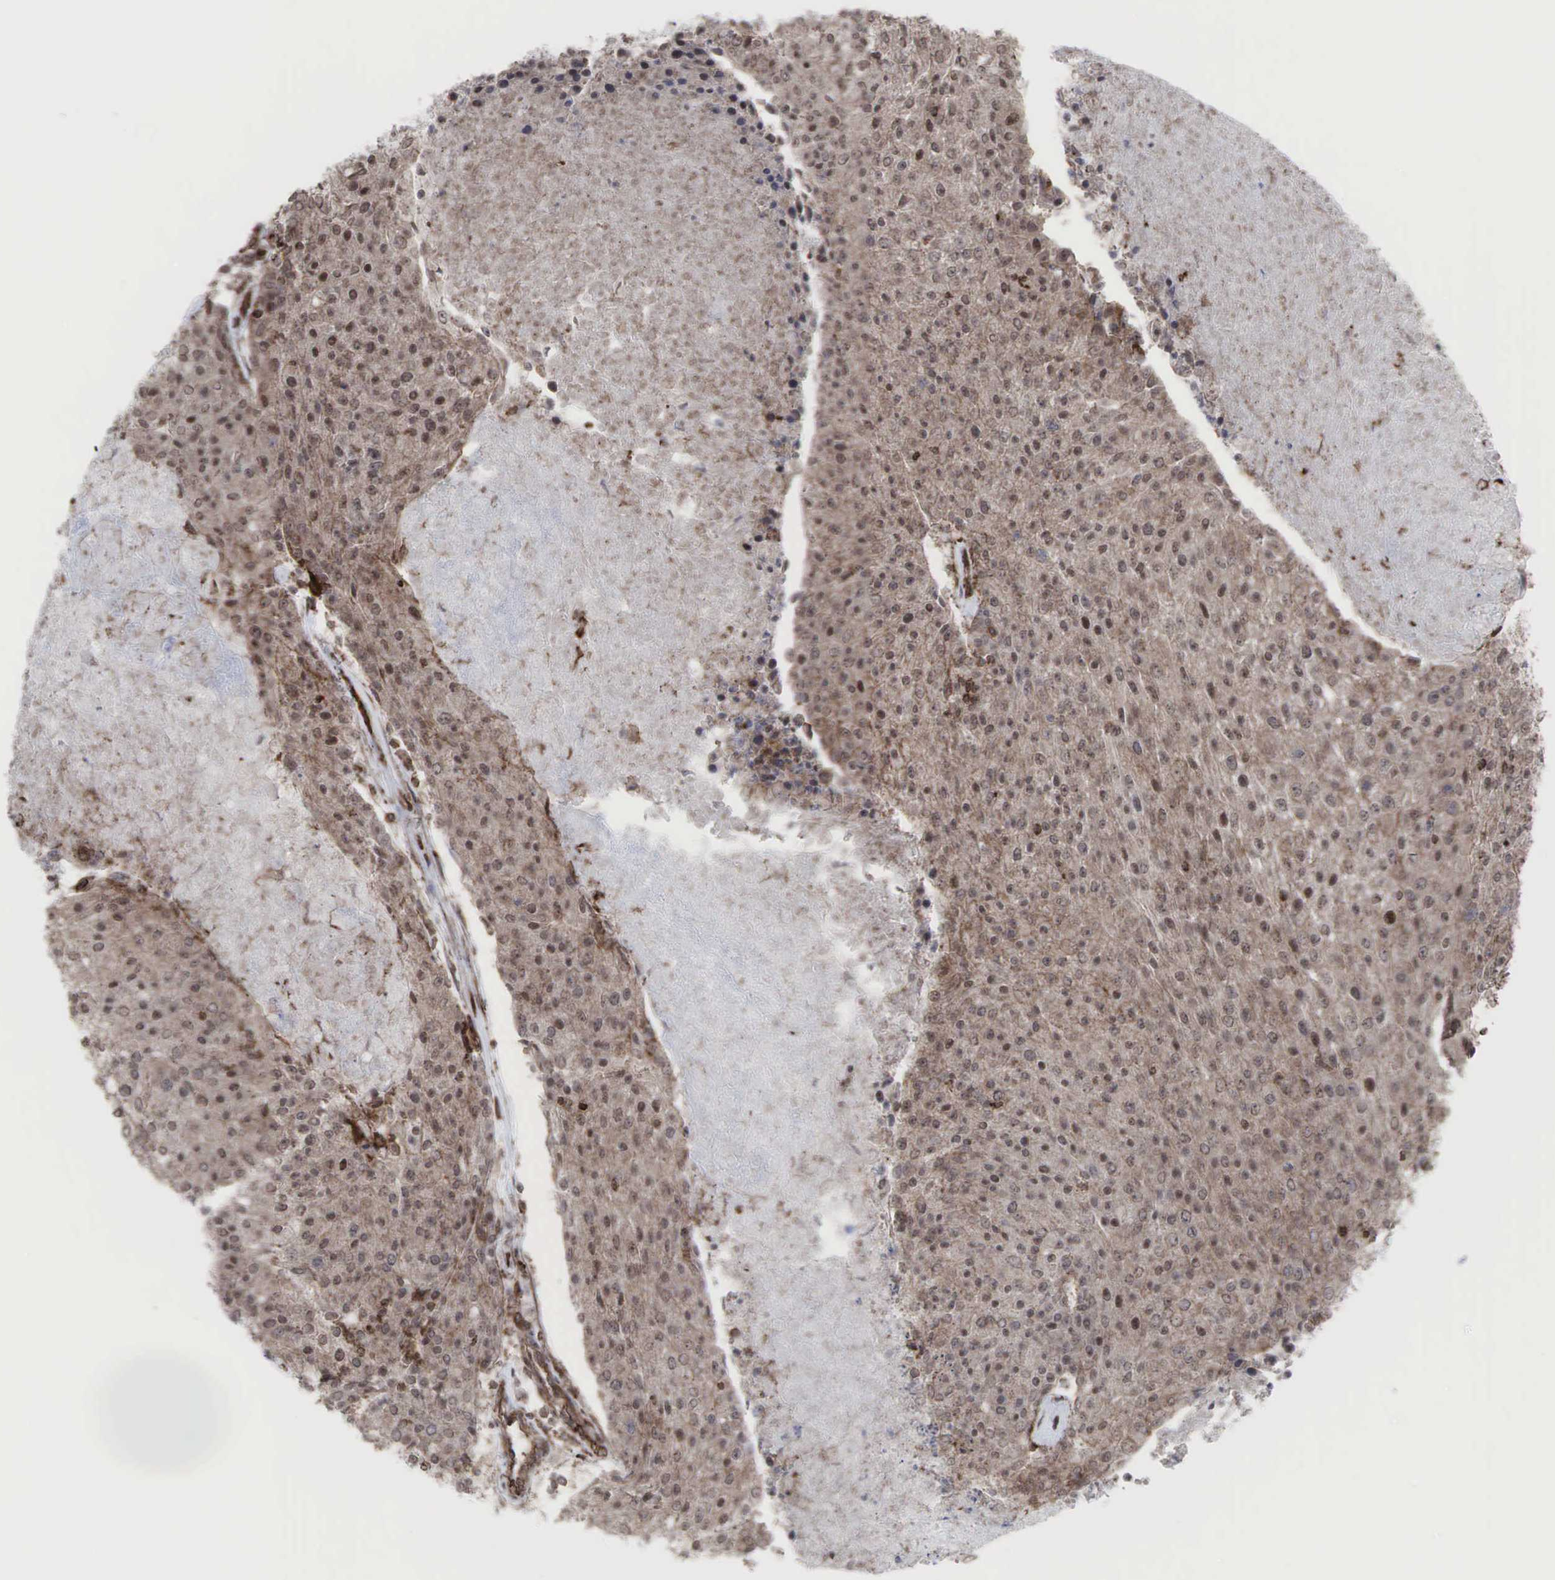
{"staining": {"intensity": "weak", "quantity": ">75%", "location": "cytoplasmic/membranous"}, "tissue": "urothelial cancer", "cell_type": "Tumor cells", "image_type": "cancer", "snomed": [{"axis": "morphology", "description": "Urothelial carcinoma, High grade"}, {"axis": "topography", "description": "Urinary bladder"}], "caption": "Urothelial cancer stained with a protein marker exhibits weak staining in tumor cells.", "gene": "GPRASP1", "patient": {"sex": "female", "age": 85}}